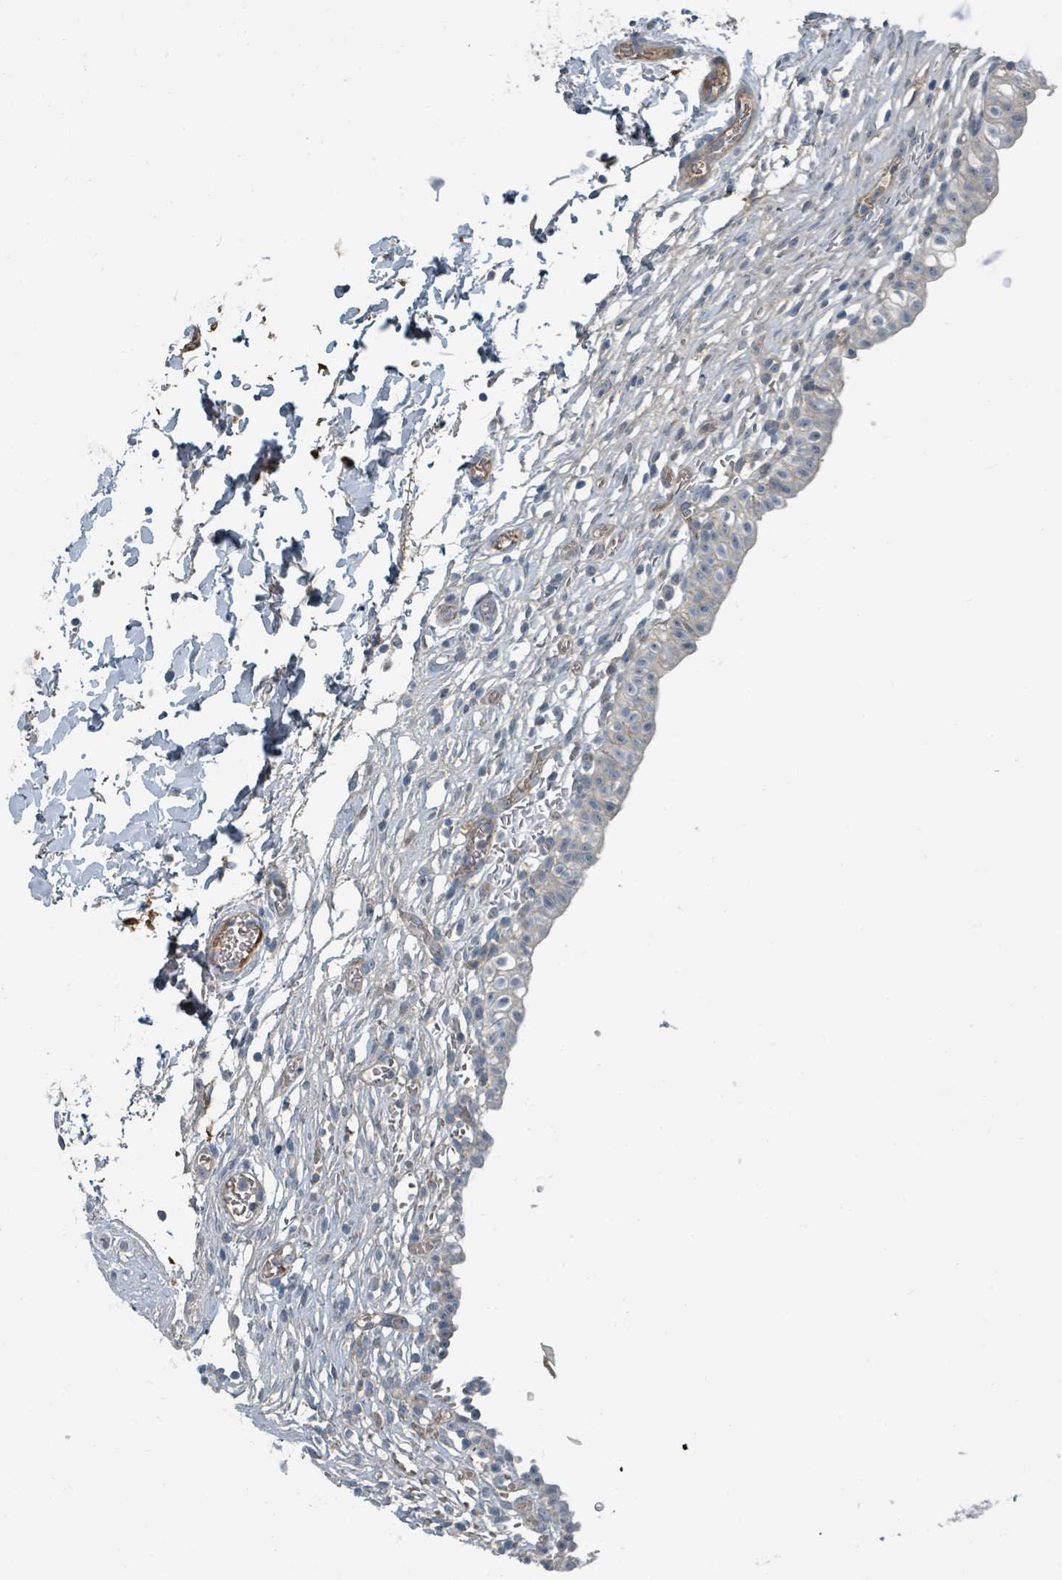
{"staining": {"intensity": "negative", "quantity": "none", "location": "none"}, "tissue": "urinary bladder", "cell_type": "Urothelial cells", "image_type": "normal", "snomed": [{"axis": "morphology", "description": "Normal tissue, NOS"}, {"axis": "topography", "description": "Urinary bladder"}, {"axis": "topography", "description": "Peripheral nerve tissue"}], "caption": "High magnification brightfield microscopy of benign urinary bladder stained with DAB (brown) and counterstained with hematoxylin (blue): urothelial cells show no significant staining. (DAB (3,3'-diaminobenzidine) immunohistochemistry, high magnification).", "gene": "SLC44A5", "patient": {"sex": "male", "age": 55}}